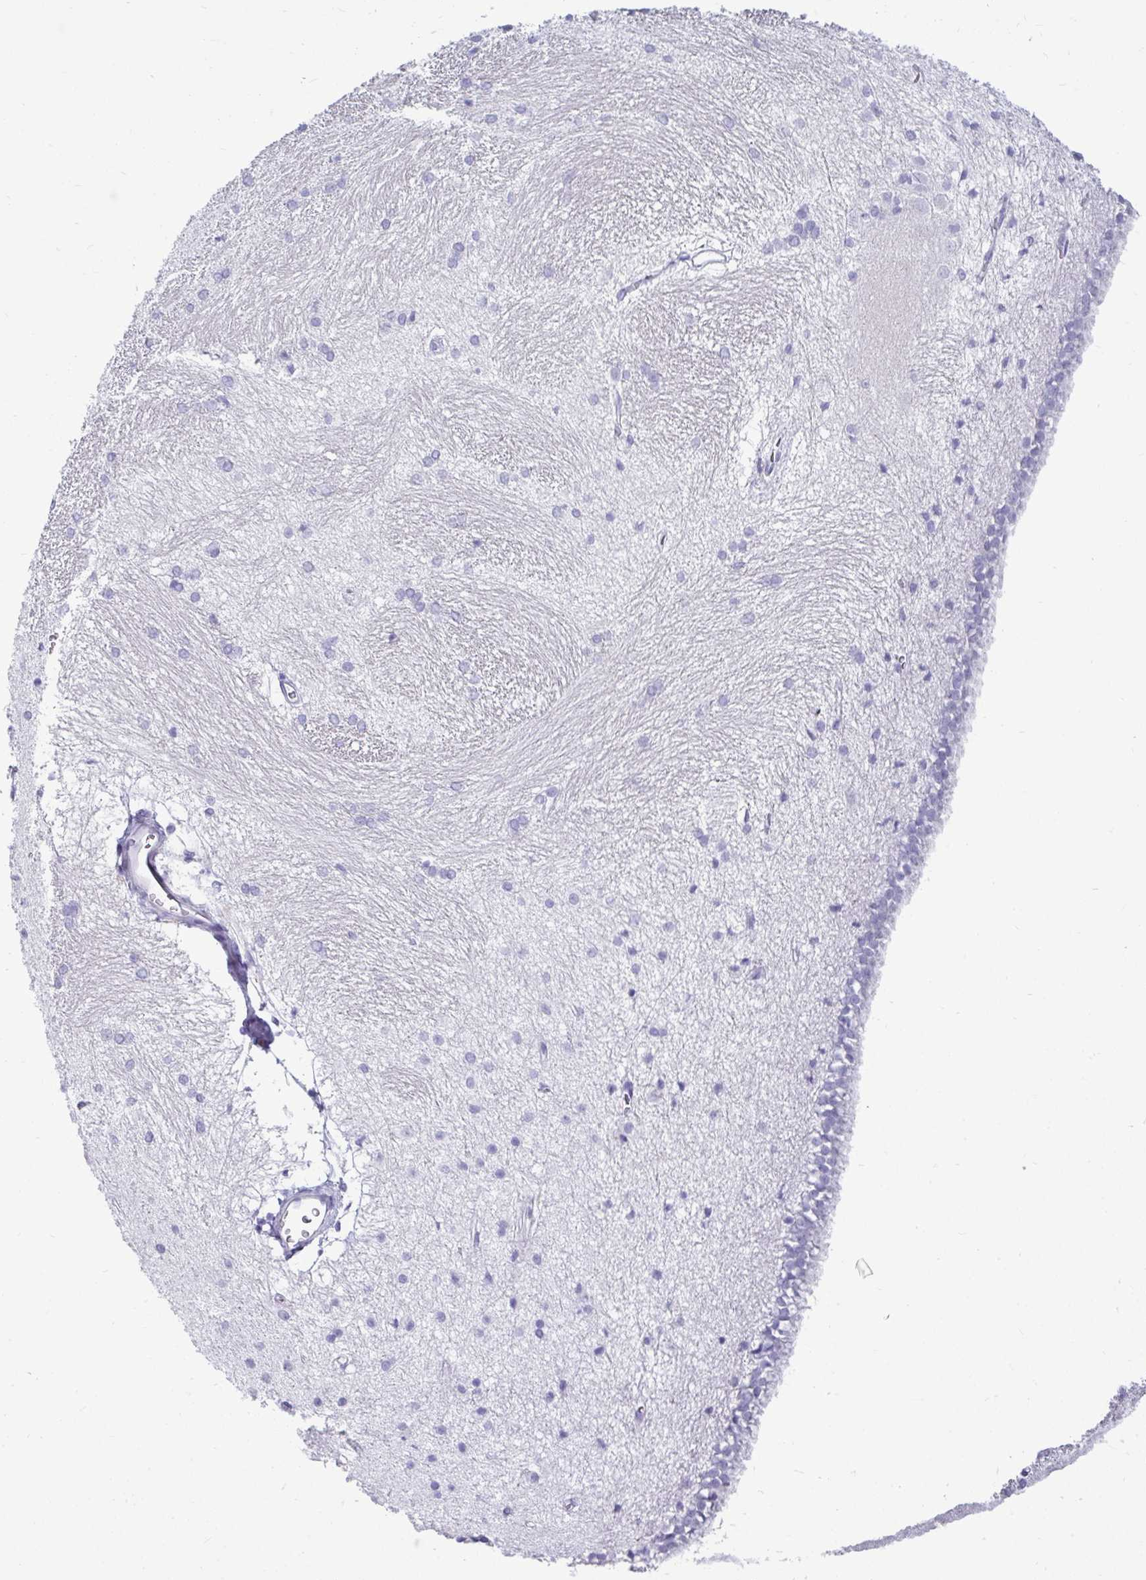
{"staining": {"intensity": "negative", "quantity": "none", "location": "none"}, "tissue": "hippocampus", "cell_type": "Glial cells", "image_type": "normal", "snomed": [{"axis": "morphology", "description": "Normal tissue, NOS"}, {"axis": "topography", "description": "Cerebral cortex"}, {"axis": "topography", "description": "Hippocampus"}], "caption": "Protein analysis of normal hippocampus demonstrates no significant staining in glial cells.", "gene": "CTSZ", "patient": {"sex": "female", "age": 19}}